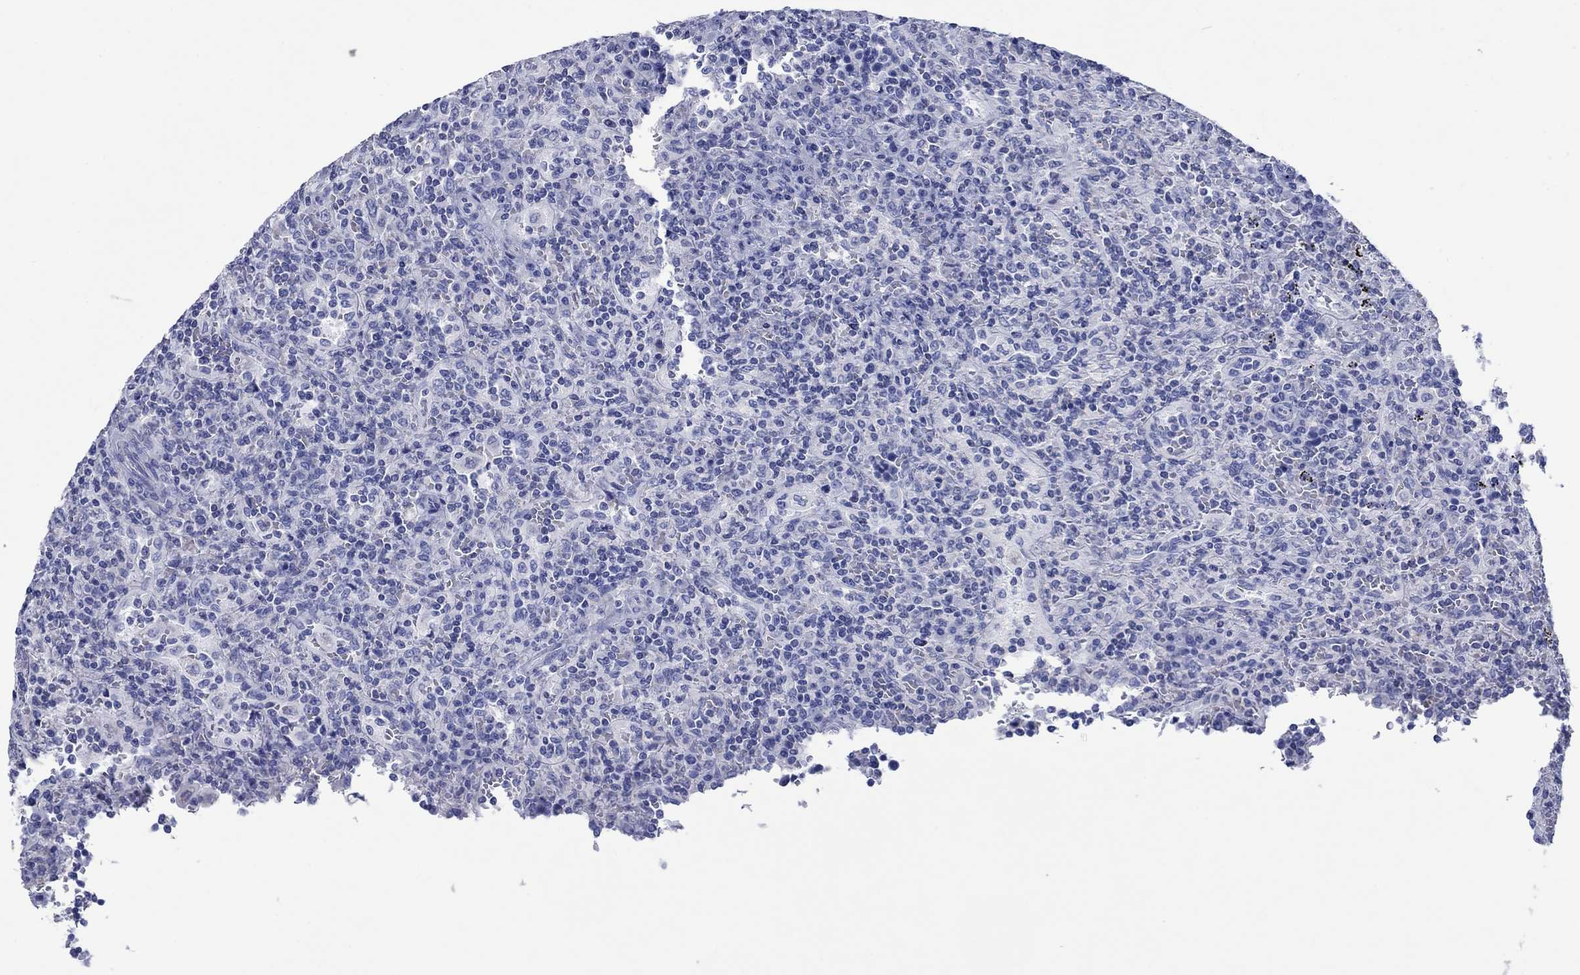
{"staining": {"intensity": "negative", "quantity": "none", "location": "none"}, "tissue": "lymphoma", "cell_type": "Tumor cells", "image_type": "cancer", "snomed": [{"axis": "morphology", "description": "Malignant lymphoma, non-Hodgkin's type, Low grade"}, {"axis": "topography", "description": "Spleen"}], "caption": "Tumor cells are negative for brown protein staining in low-grade malignant lymphoma, non-Hodgkin's type.", "gene": "HCRT", "patient": {"sex": "male", "age": 62}}